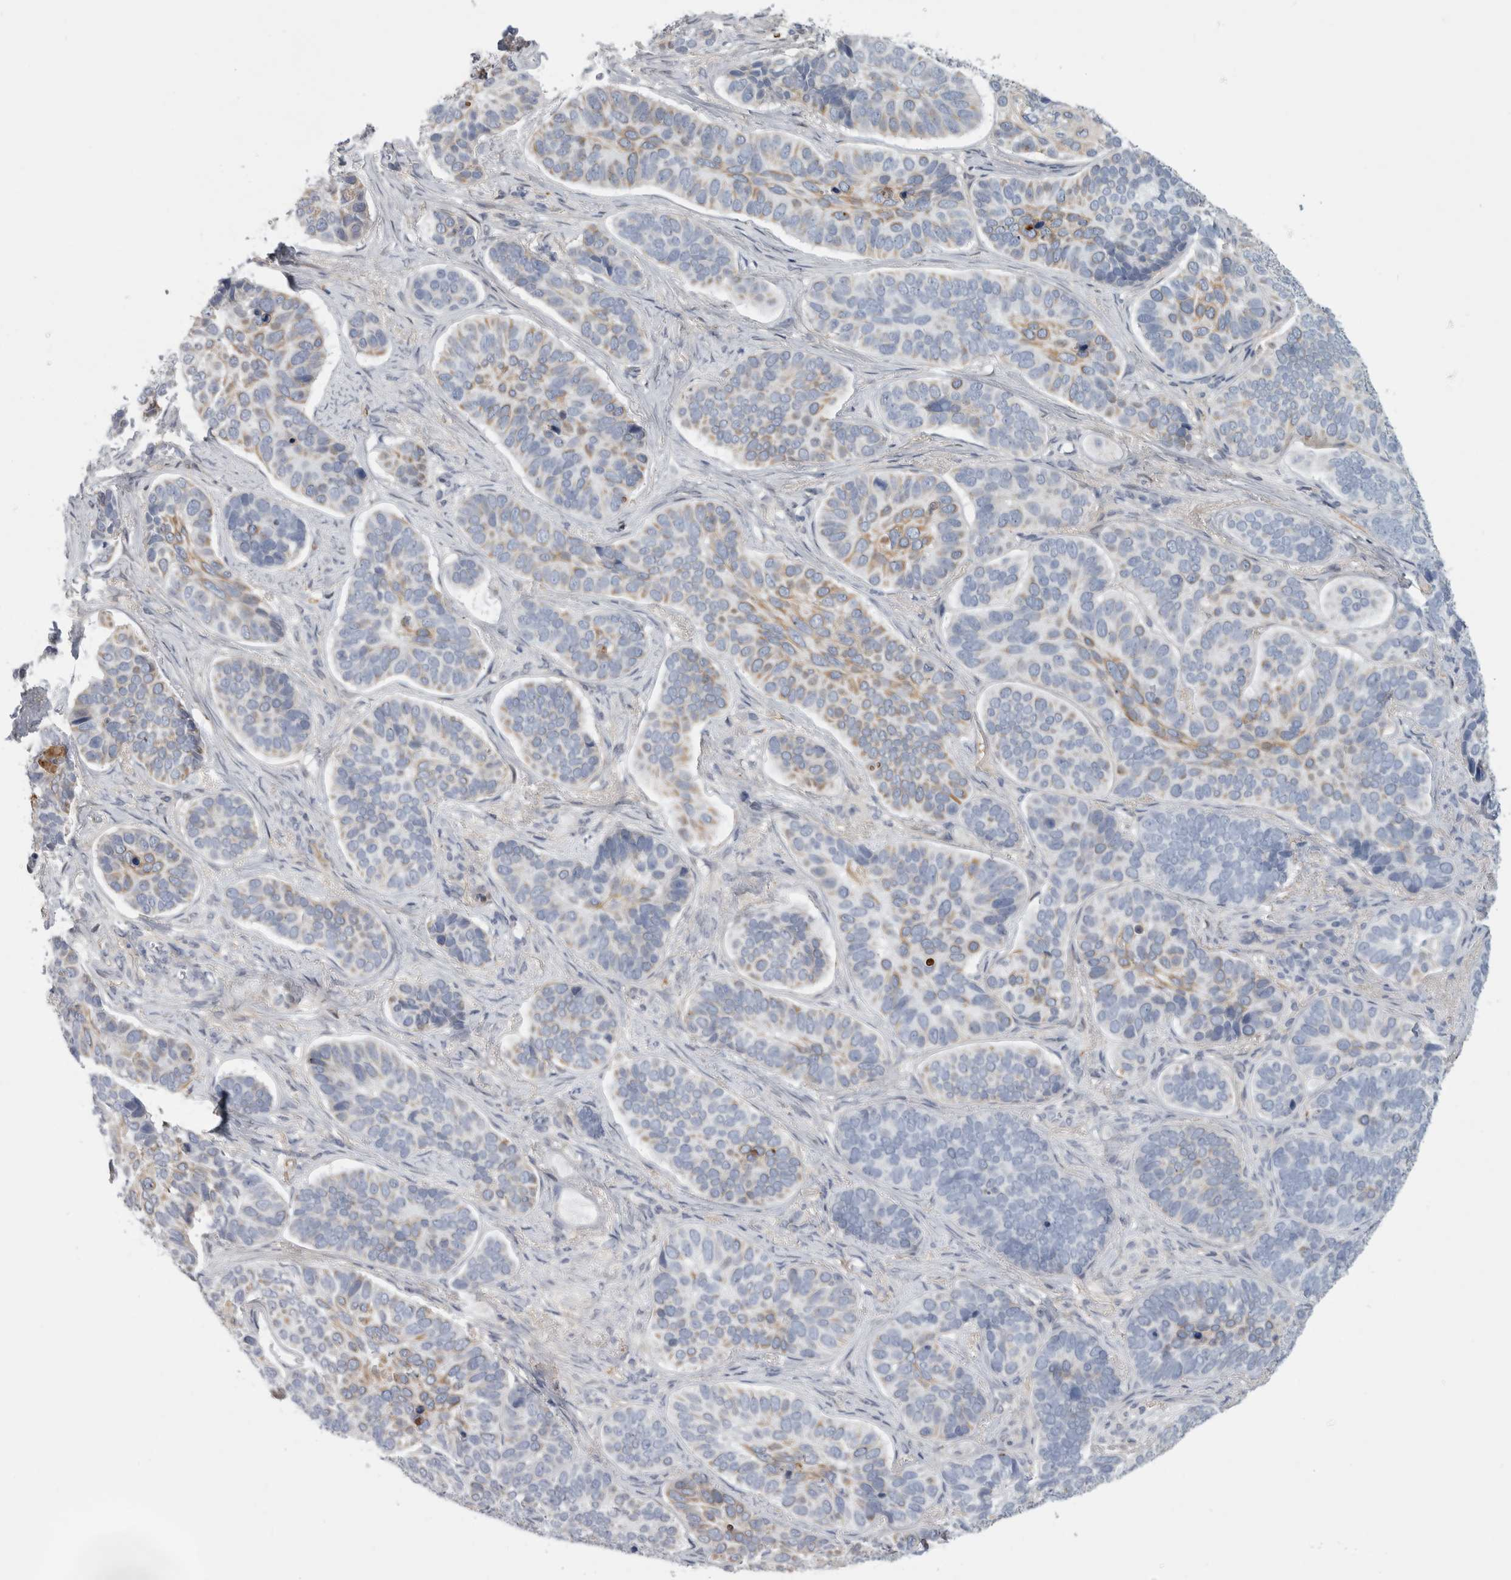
{"staining": {"intensity": "moderate", "quantity": "<25%", "location": "cytoplasmic/membranous"}, "tissue": "skin cancer", "cell_type": "Tumor cells", "image_type": "cancer", "snomed": [{"axis": "morphology", "description": "Basal cell carcinoma"}, {"axis": "topography", "description": "Skin"}], "caption": "Skin basal cell carcinoma stained with immunohistochemistry (IHC) displays moderate cytoplasmic/membranous positivity in approximately <25% of tumor cells.", "gene": "DNAJC24", "patient": {"sex": "male", "age": 62}}